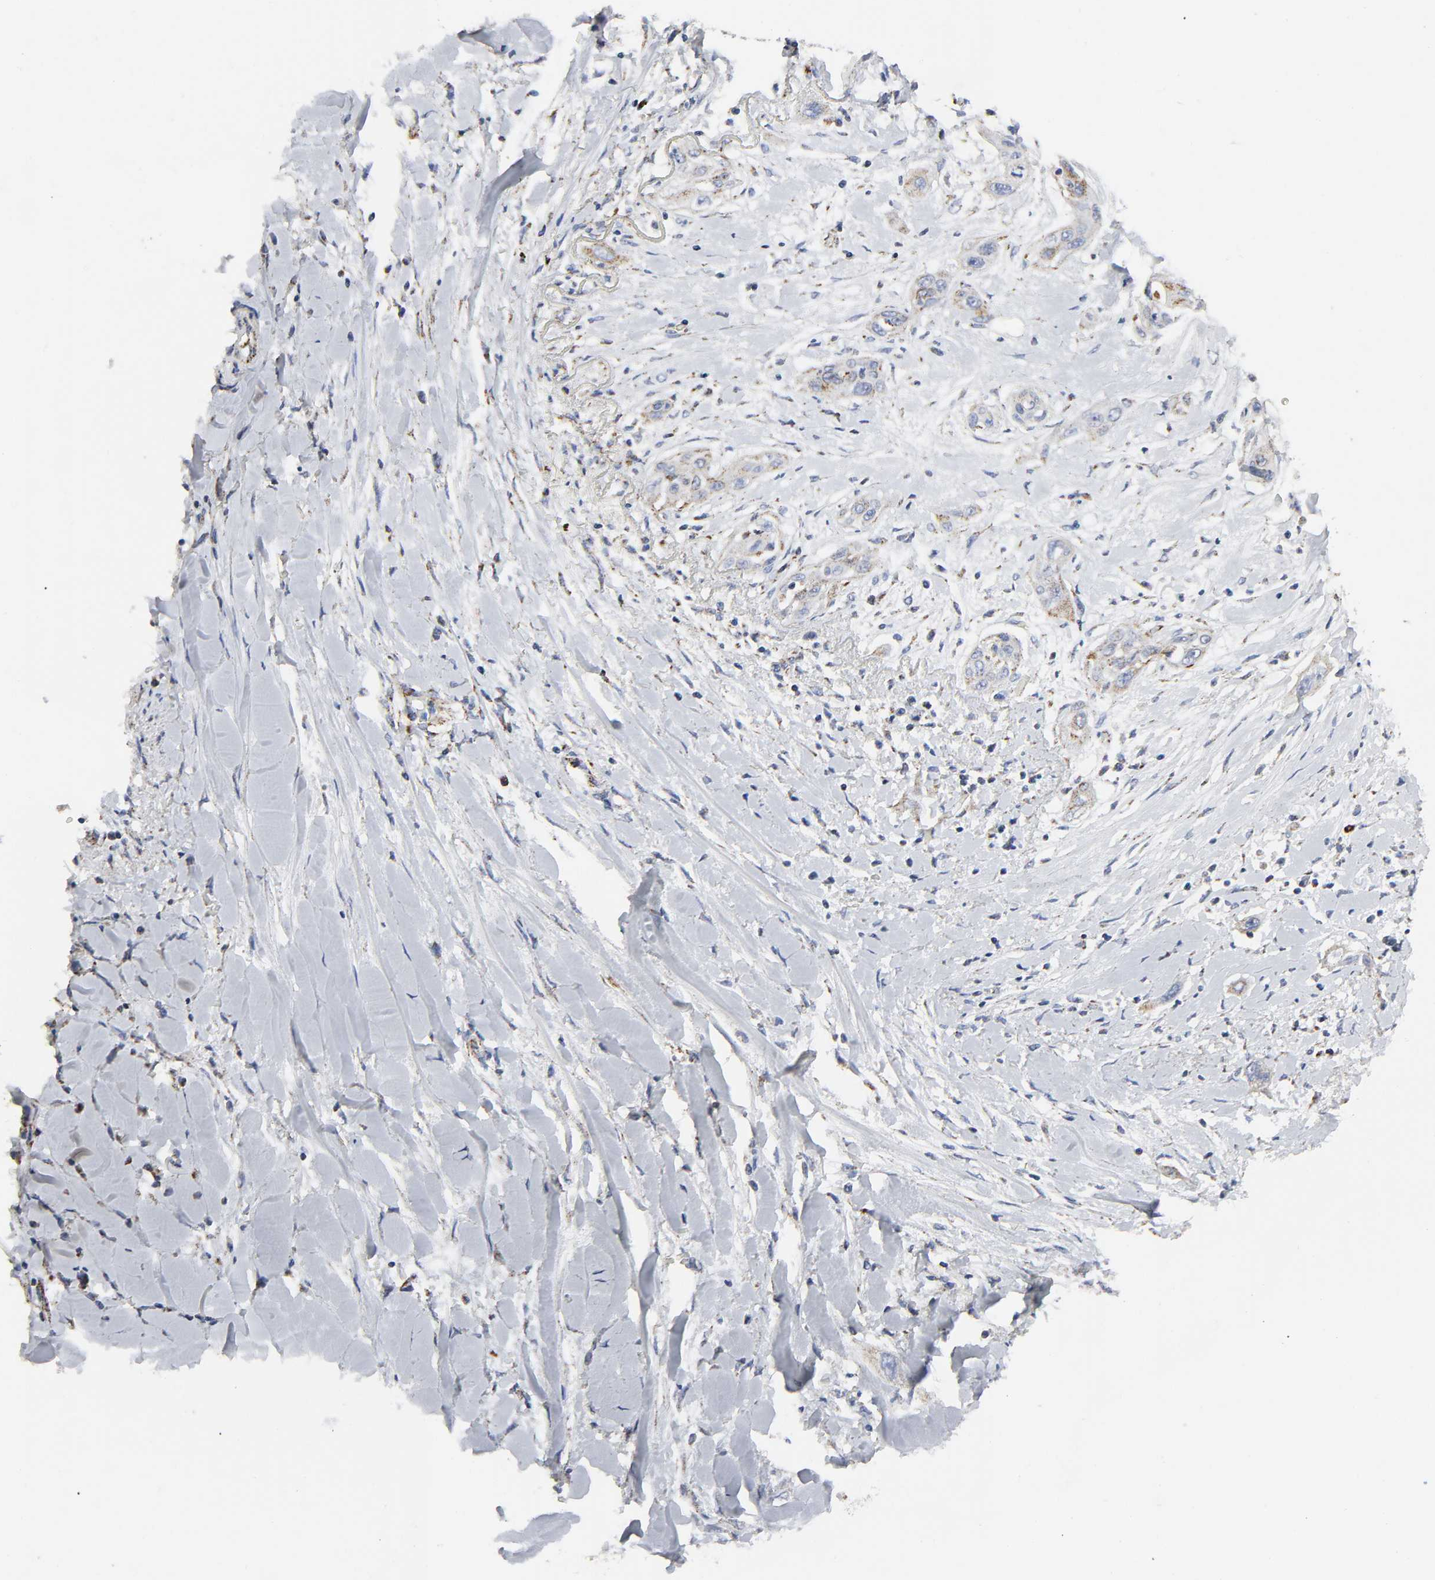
{"staining": {"intensity": "moderate", "quantity": "25%-75%", "location": "cytoplasmic/membranous"}, "tissue": "lung cancer", "cell_type": "Tumor cells", "image_type": "cancer", "snomed": [{"axis": "morphology", "description": "Squamous cell carcinoma, NOS"}, {"axis": "topography", "description": "Lung"}], "caption": "An immunohistochemistry image of tumor tissue is shown. Protein staining in brown labels moderate cytoplasmic/membranous positivity in lung squamous cell carcinoma within tumor cells.", "gene": "AOPEP", "patient": {"sex": "female", "age": 47}}